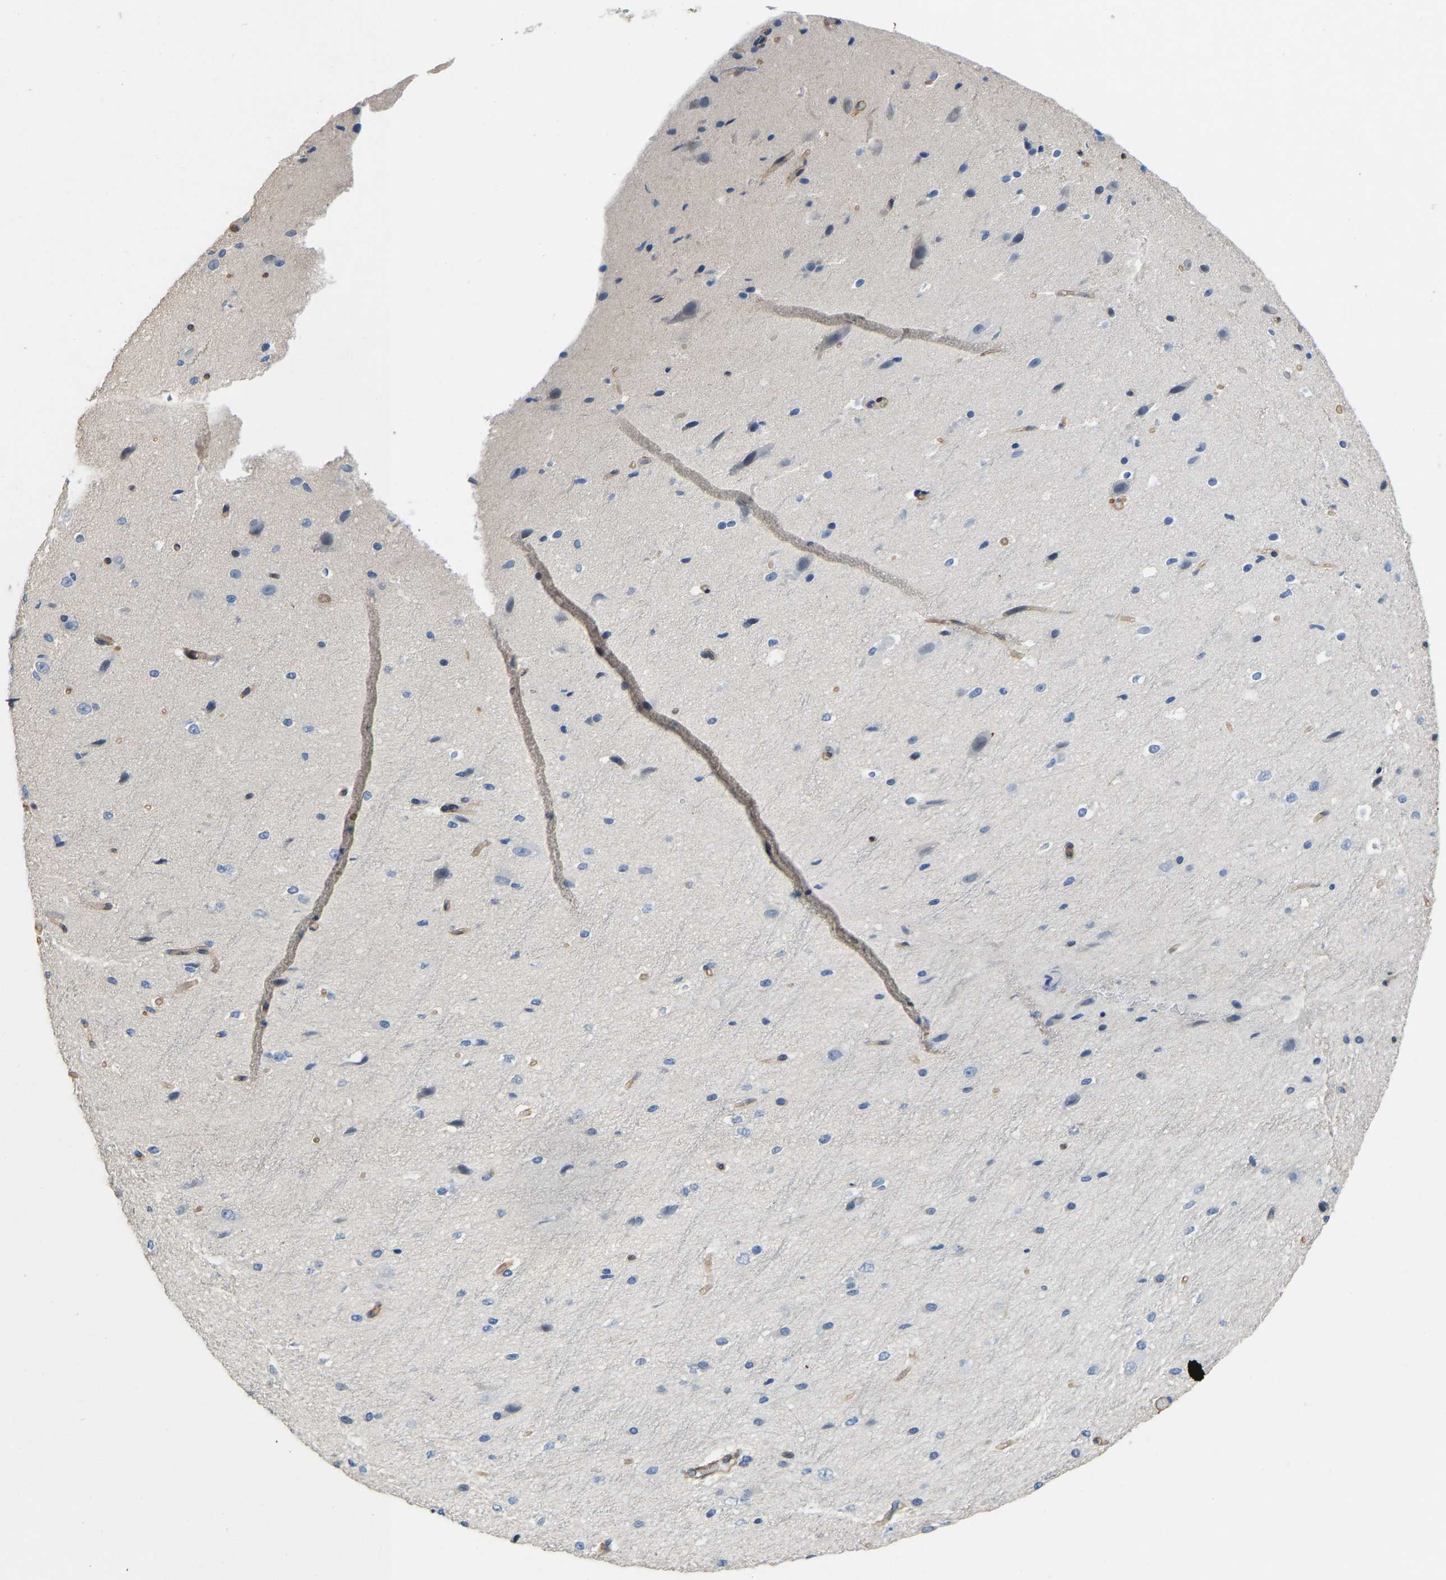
{"staining": {"intensity": "moderate", "quantity": ">75%", "location": "cytoplasmic/membranous"}, "tissue": "cerebral cortex", "cell_type": "Endothelial cells", "image_type": "normal", "snomed": [{"axis": "morphology", "description": "Normal tissue, NOS"}, {"axis": "morphology", "description": "Developmental malformation"}, {"axis": "topography", "description": "Cerebral cortex"}], "caption": "Immunohistochemistry image of benign human cerebral cortex stained for a protein (brown), which demonstrates medium levels of moderate cytoplasmic/membranous staining in about >75% of endothelial cells.", "gene": "ELMO2", "patient": {"sex": "female", "age": 30}}